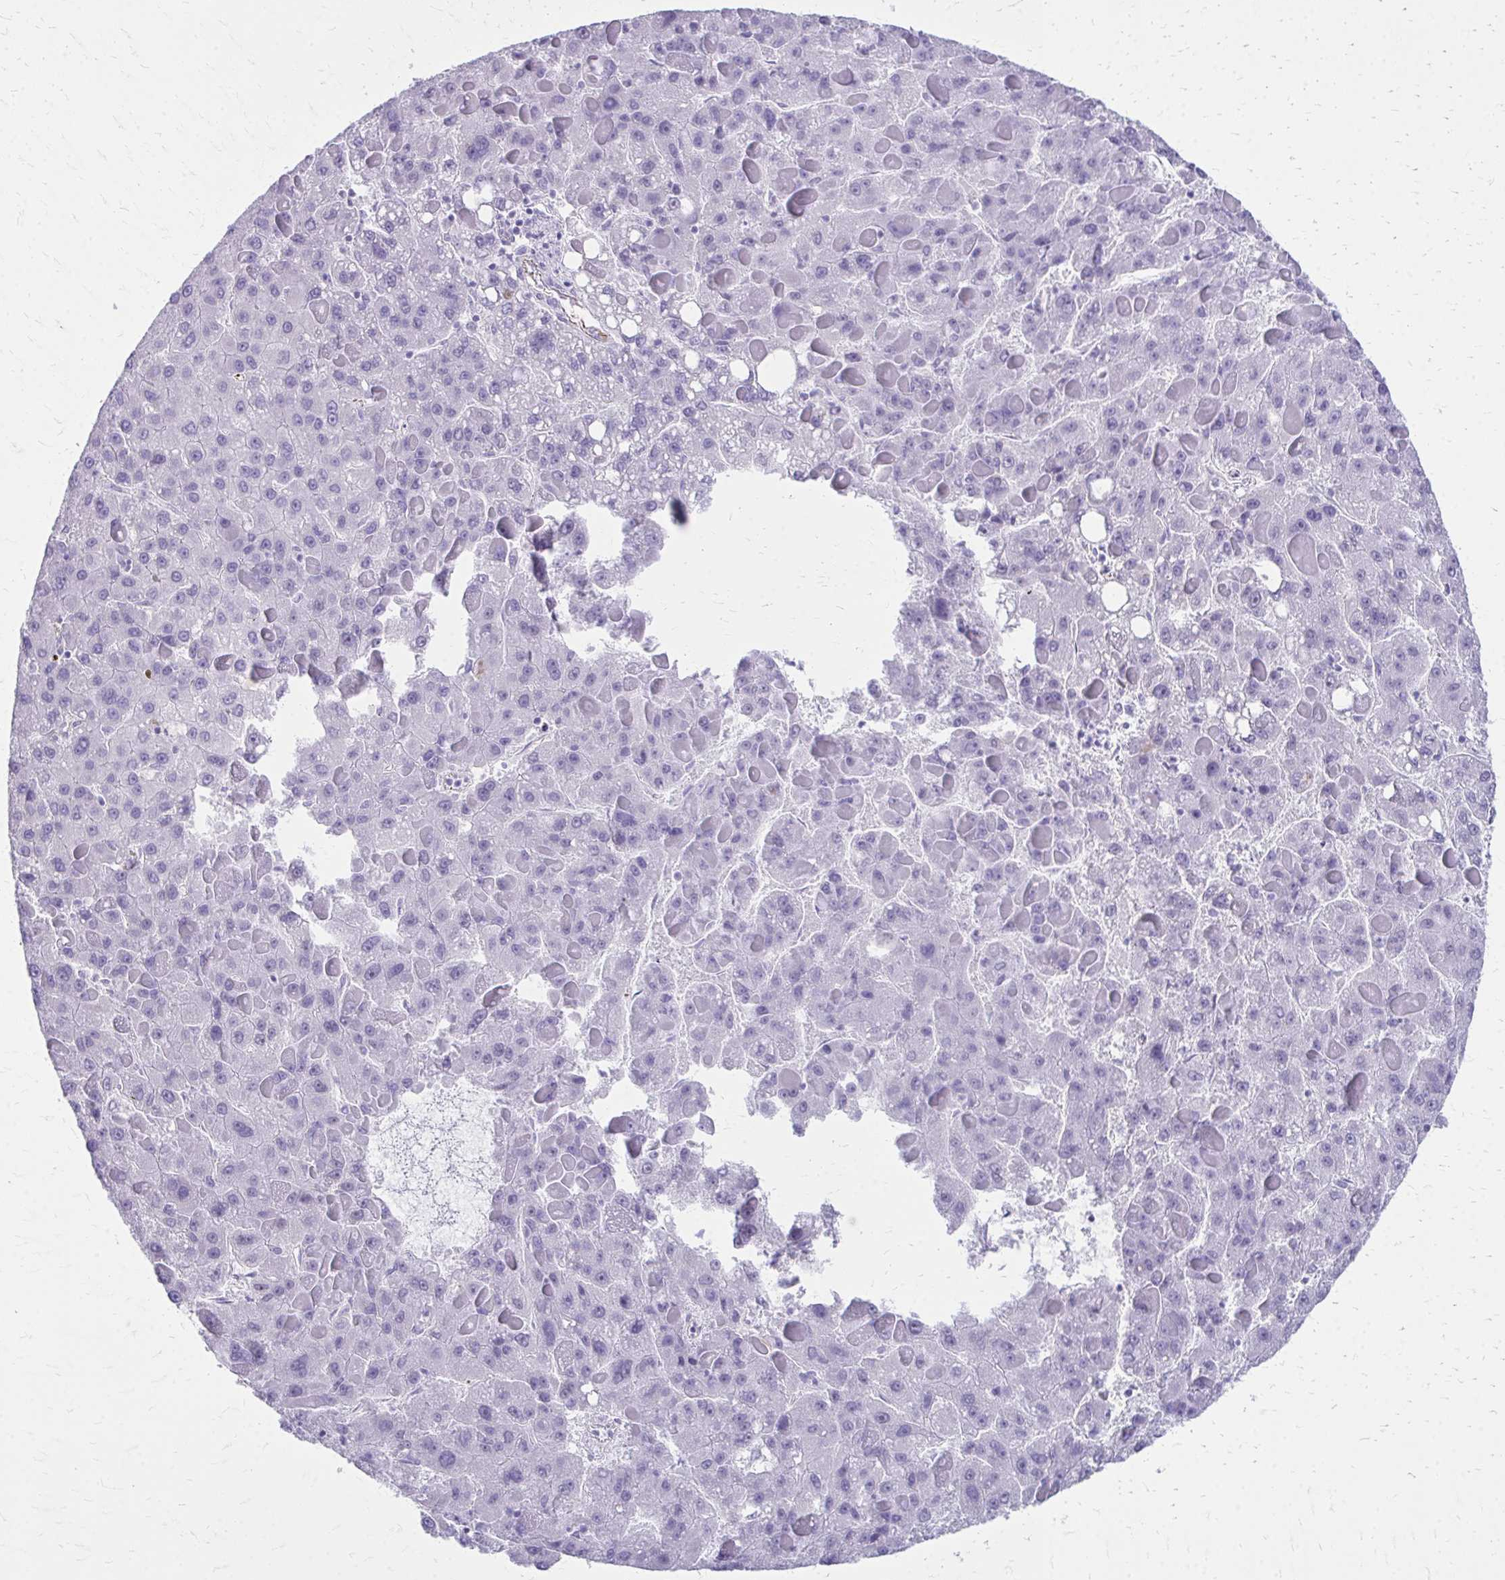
{"staining": {"intensity": "negative", "quantity": "none", "location": "none"}, "tissue": "liver cancer", "cell_type": "Tumor cells", "image_type": "cancer", "snomed": [{"axis": "morphology", "description": "Carcinoma, Hepatocellular, NOS"}, {"axis": "topography", "description": "Liver"}], "caption": "Liver cancer (hepatocellular carcinoma) was stained to show a protein in brown. There is no significant expression in tumor cells.", "gene": "TRIM6", "patient": {"sex": "female", "age": 82}}